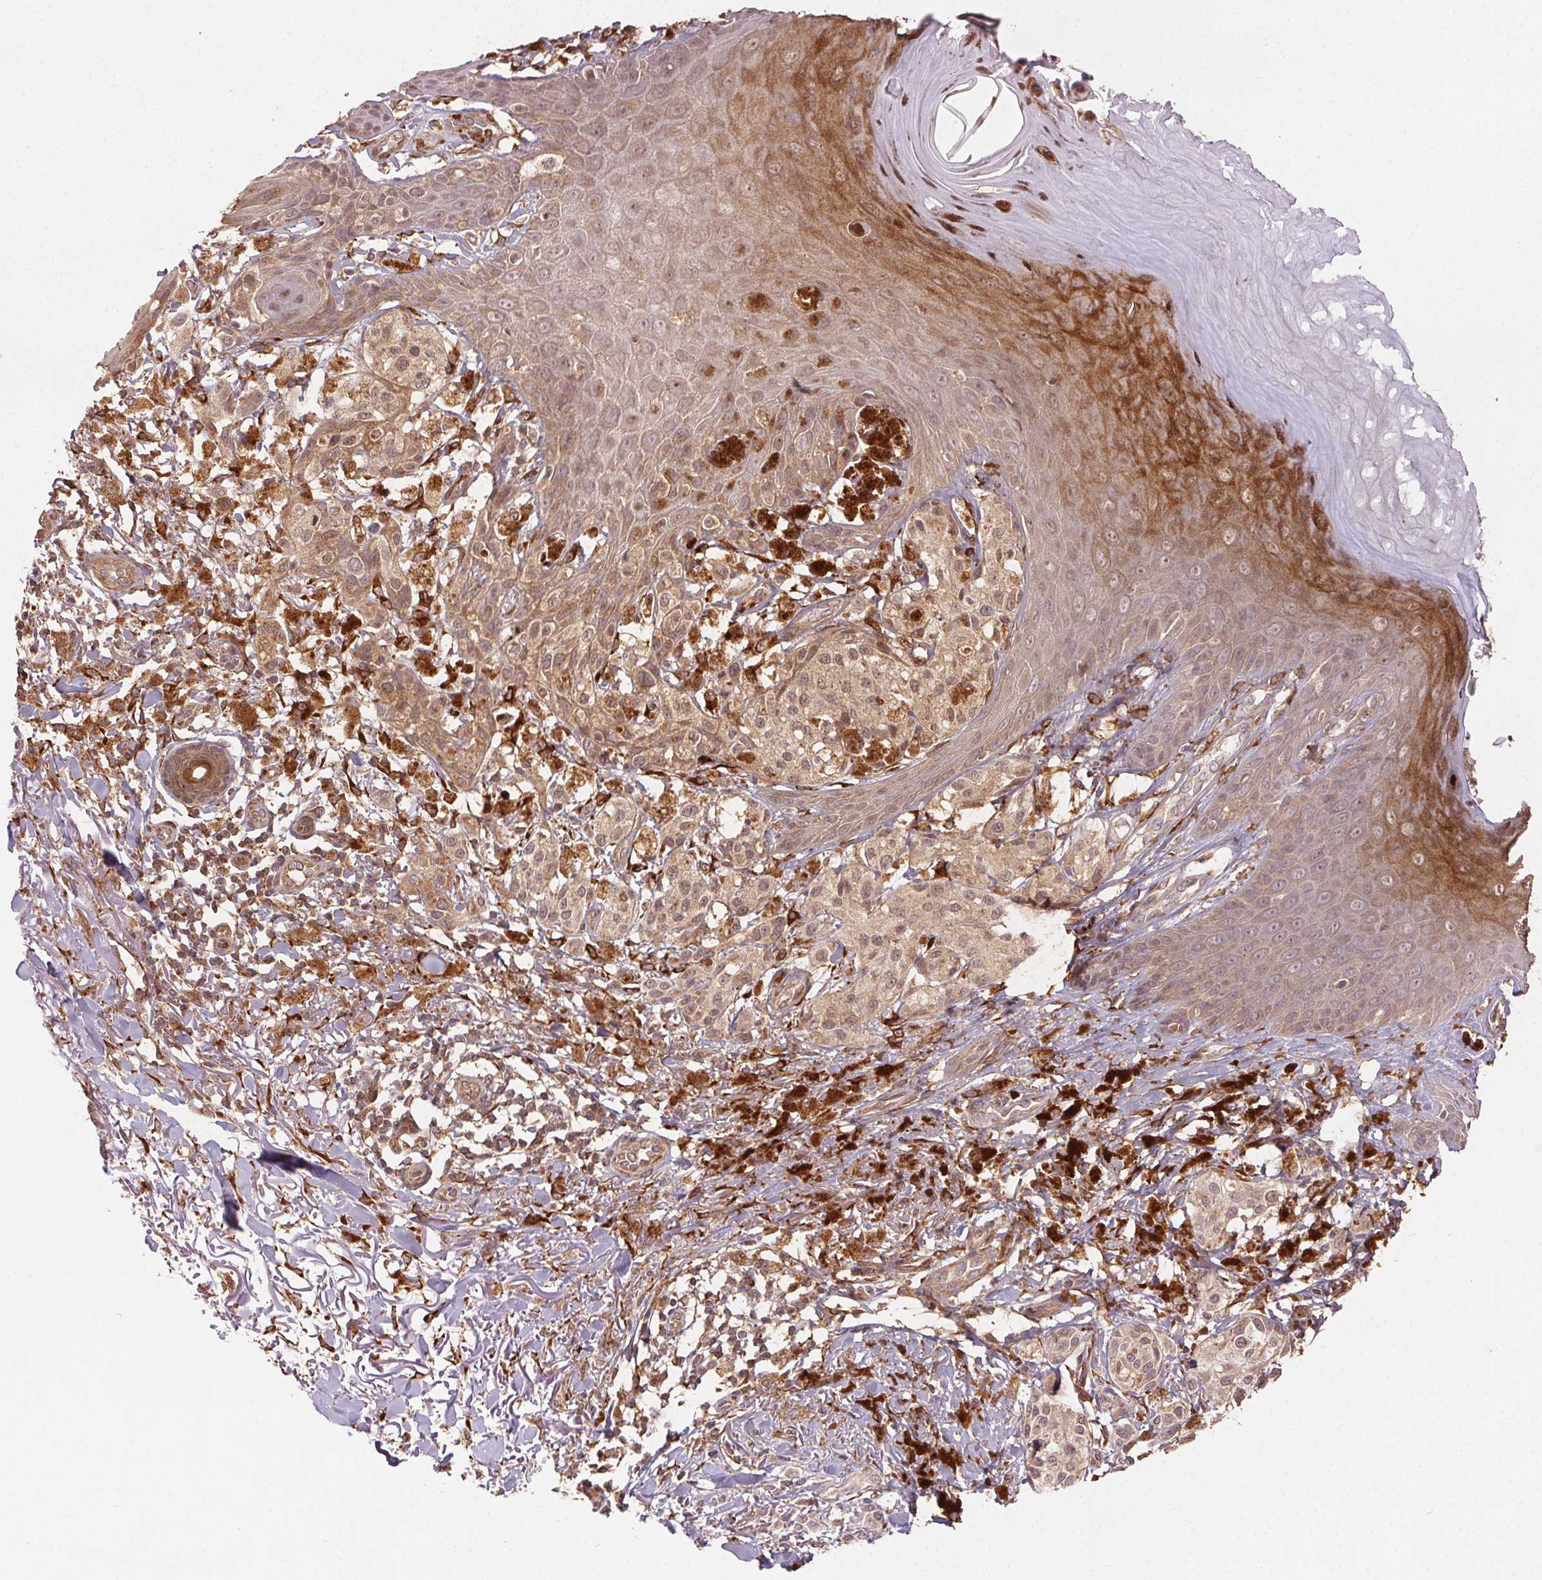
{"staining": {"intensity": "weak", "quantity": ">75%", "location": "cytoplasmic/membranous"}, "tissue": "melanoma", "cell_type": "Tumor cells", "image_type": "cancer", "snomed": [{"axis": "morphology", "description": "Malignant melanoma, NOS"}, {"axis": "topography", "description": "Skin"}], "caption": "IHC micrograph of neoplastic tissue: malignant melanoma stained using immunohistochemistry displays low levels of weak protein expression localized specifically in the cytoplasmic/membranous of tumor cells, appearing as a cytoplasmic/membranous brown color.", "gene": "KLHL15", "patient": {"sex": "female", "age": 80}}